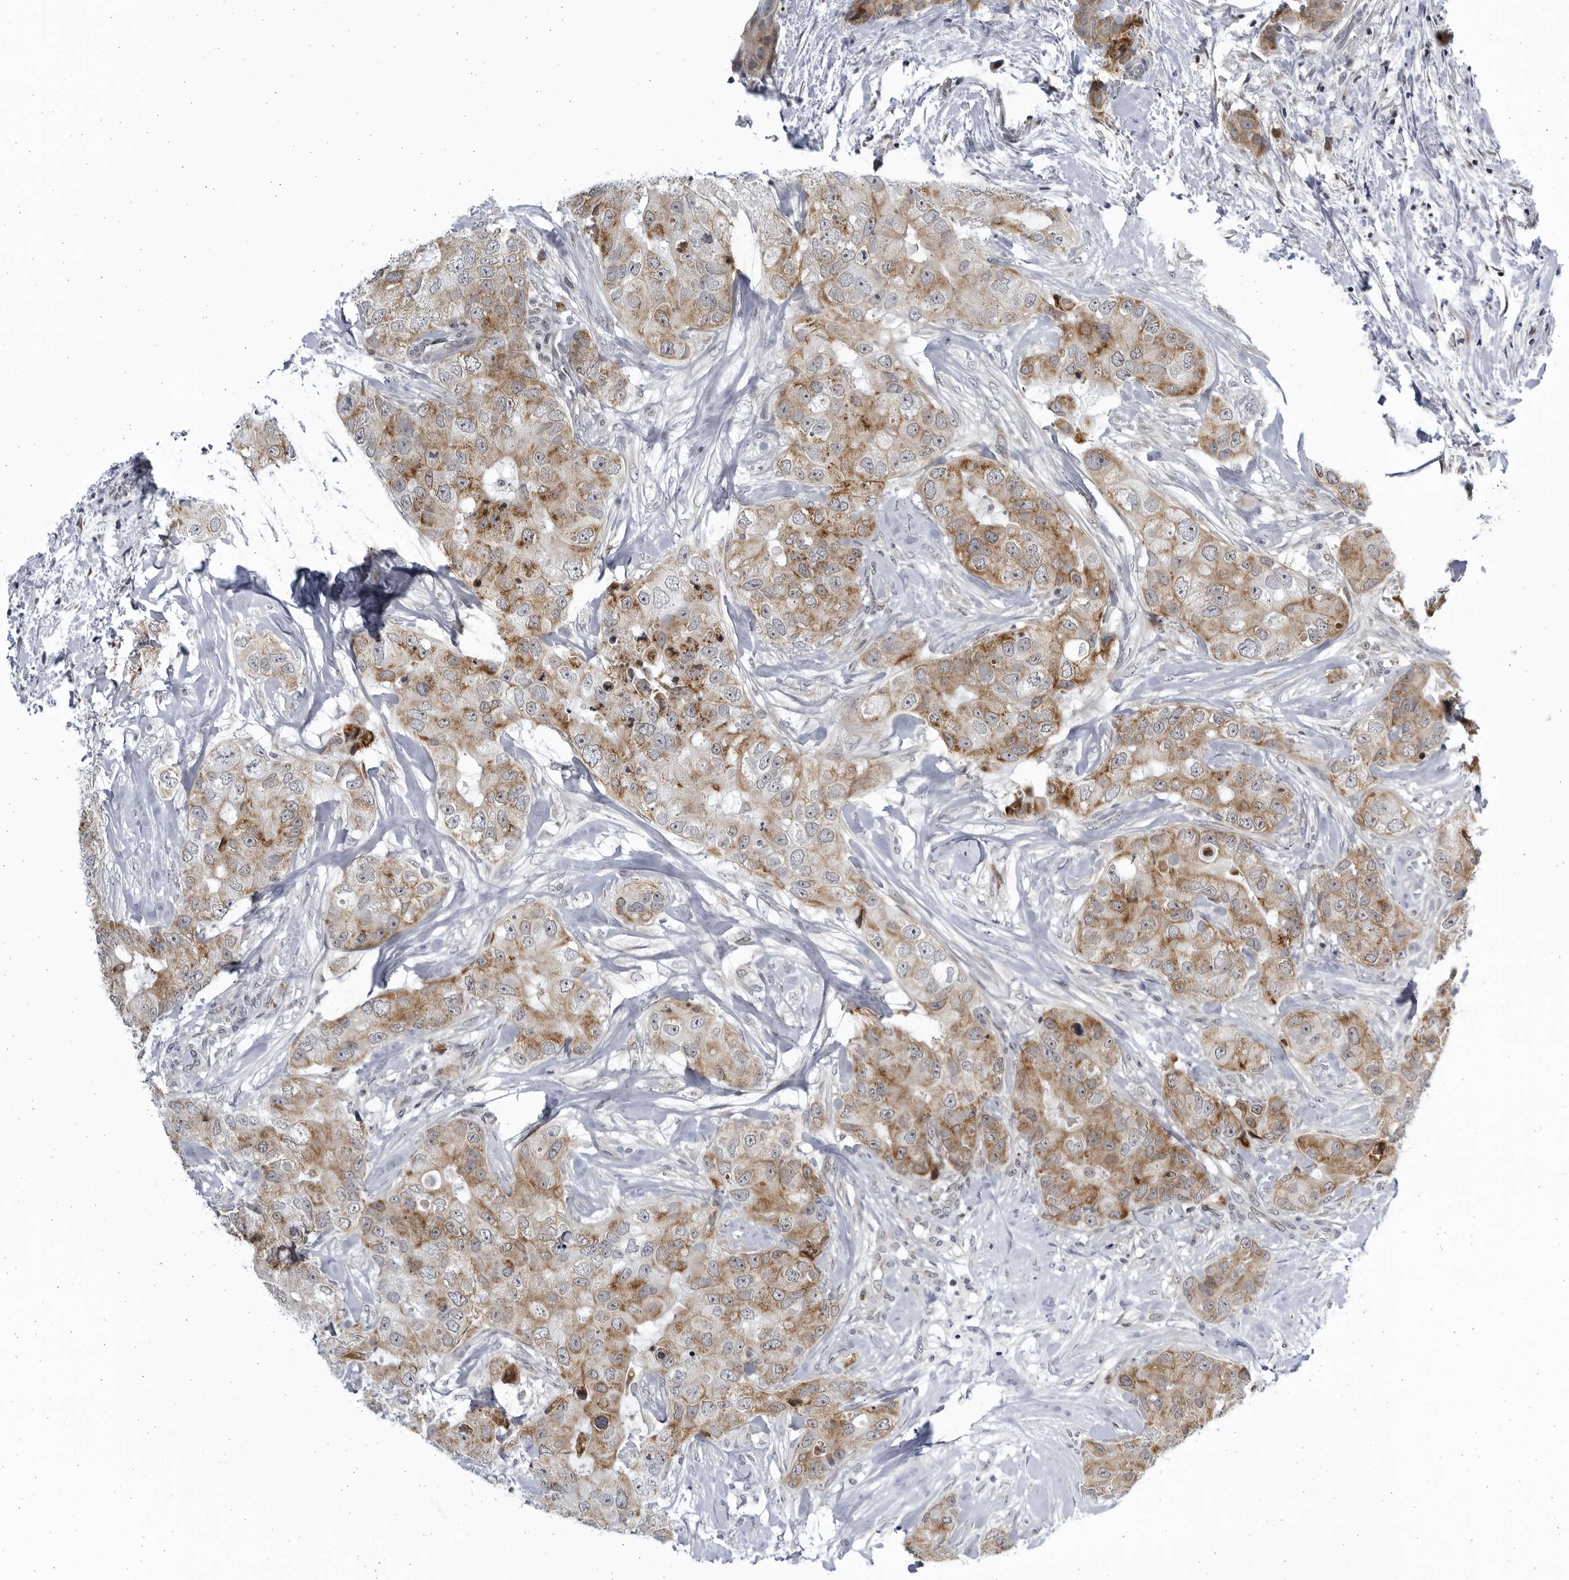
{"staining": {"intensity": "moderate", "quantity": ">75%", "location": "cytoplasmic/membranous"}, "tissue": "breast cancer", "cell_type": "Tumor cells", "image_type": "cancer", "snomed": [{"axis": "morphology", "description": "Duct carcinoma"}, {"axis": "topography", "description": "Breast"}], "caption": "This micrograph demonstrates immunohistochemistry (IHC) staining of breast intraductal carcinoma, with medium moderate cytoplasmic/membranous positivity in about >75% of tumor cells.", "gene": "SLC25A22", "patient": {"sex": "female", "age": 62}}